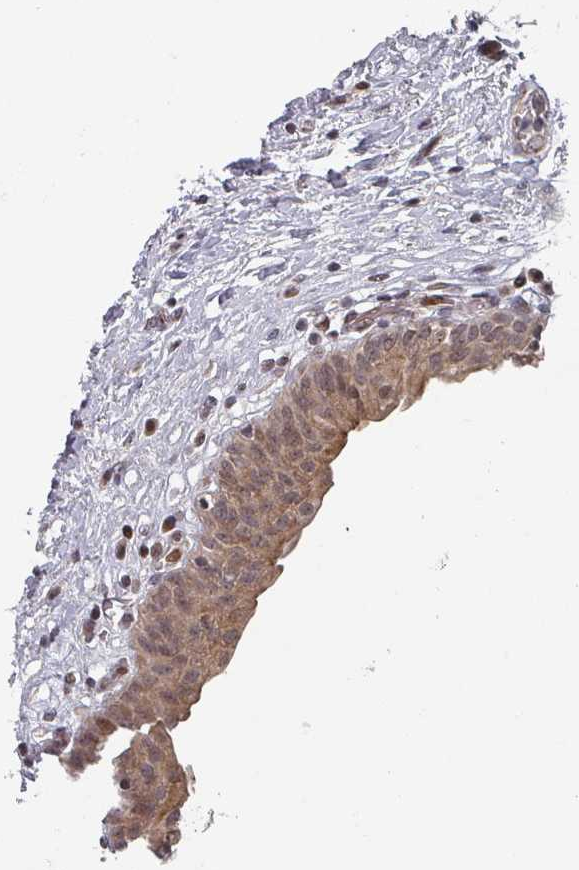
{"staining": {"intensity": "moderate", "quantity": "25%-75%", "location": "cytoplasmic/membranous,nuclear"}, "tissue": "urinary bladder", "cell_type": "Urothelial cells", "image_type": "normal", "snomed": [{"axis": "morphology", "description": "Normal tissue, NOS"}, {"axis": "topography", "description": "Urinary bladder"}], "caption": "Moderate cytoplasmic/membranous,nuclear expression is identified in about 25%-75% of urothelial cells in normal urinary bladder.", "gene": "KIF1C", "patient": {"sex": "male", "age": 83}}